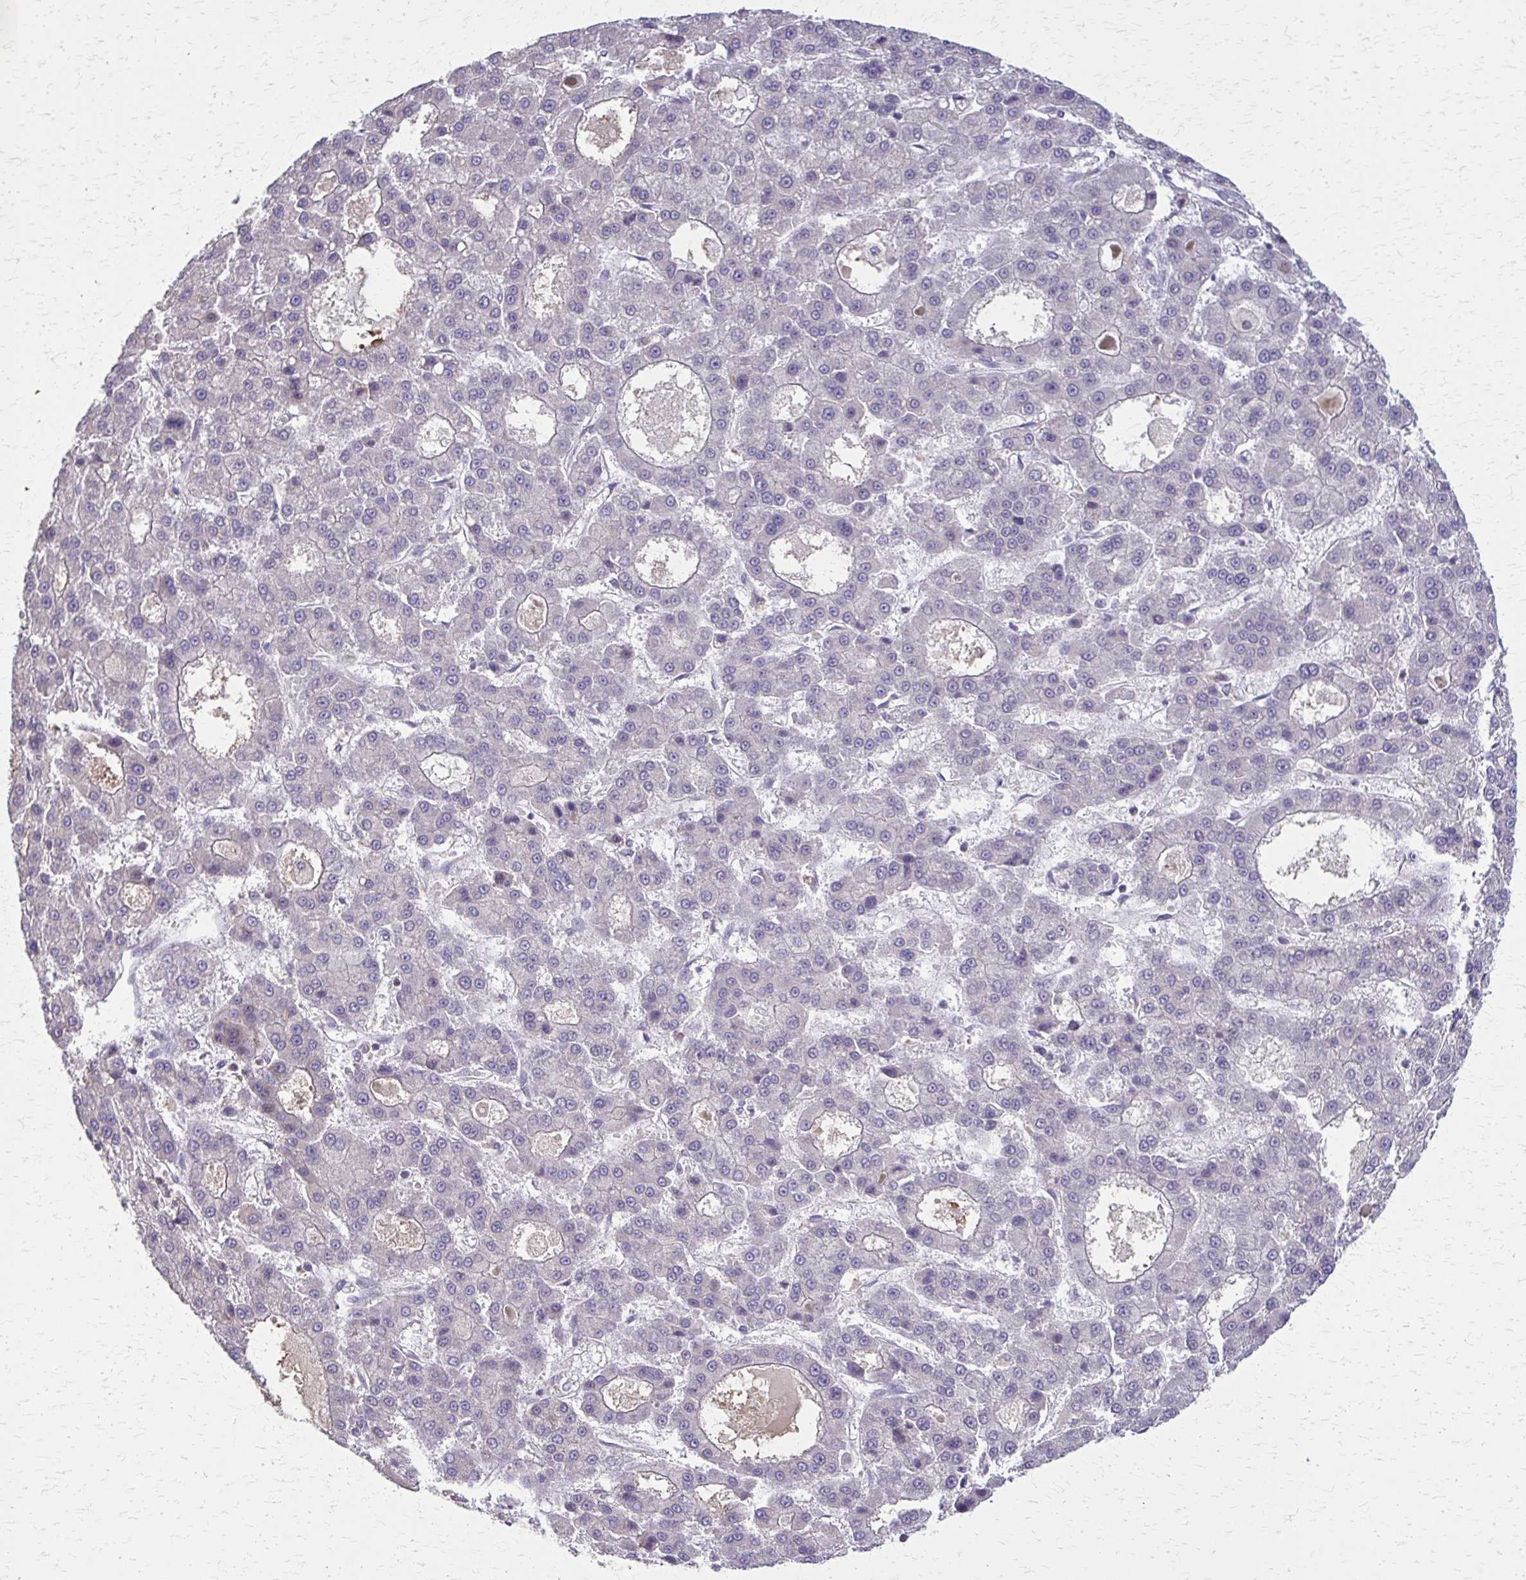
{"staining": {"intensity": "negative", "quantity": "none", "location": "none"}, "tissue": "liver cancer", "cell_type": "Tumor cells", "image_type": "cancer", "snomed": [{"axis": "morphology", "description": "Carcinoma, Hepatocellular, NOS"}, {"axis": "topography", "description": "Liver"}], "caption": "Immunohistochemistry photomicrograph of human liver cancer (hepatocellular carcinoma) stained for a protein (brown), which displays no positivity in tumor cells.", "gene": "NRBF2", "patient": {"sex": "male", "age": 70}}